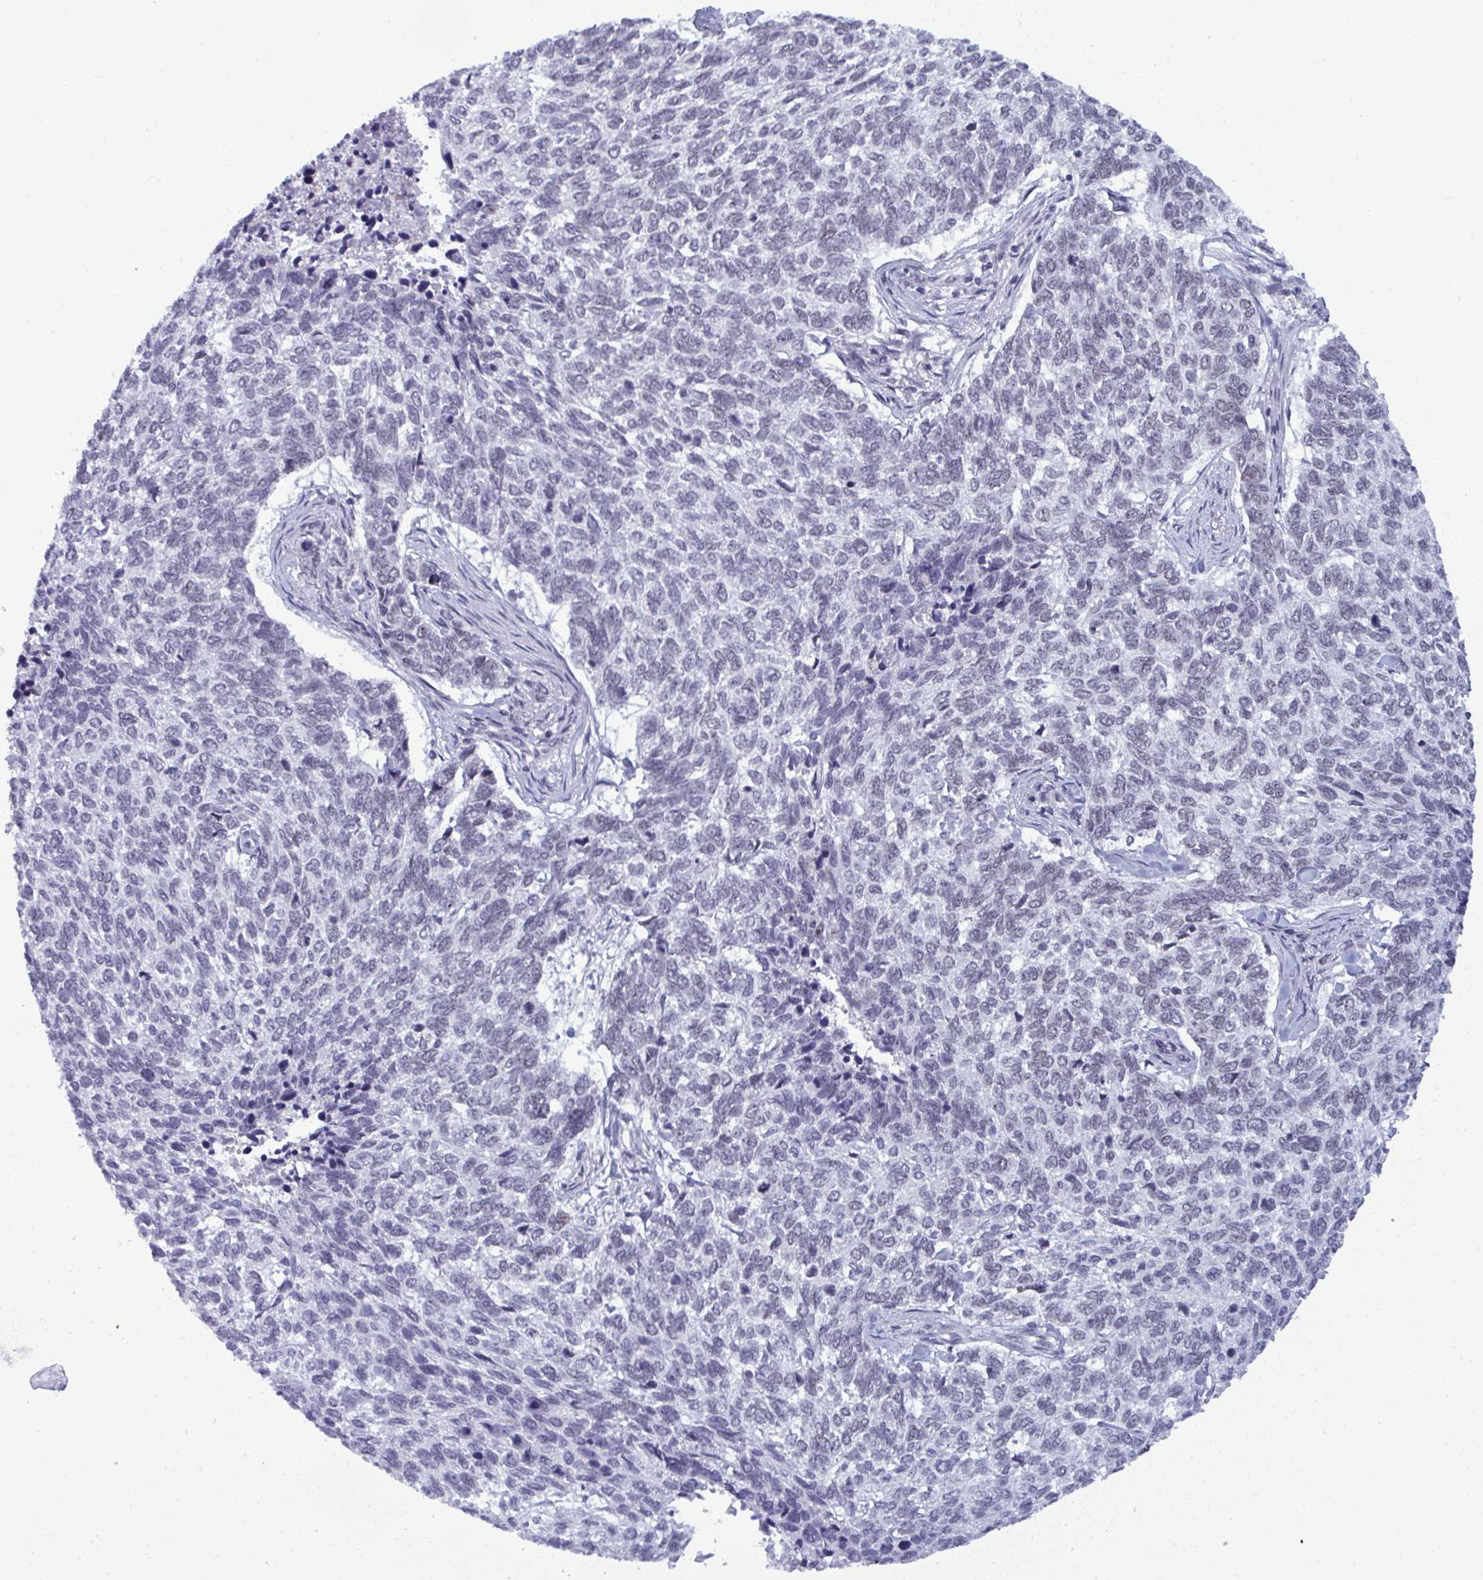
{"staining": {"intensity": "negative", "quantity": "none", "location": "none"}, "tissue": "skin cancer", "cell_type": "Tumor cells", "image_type": "cancer", "snomed": [{"axis": "morphology", "description": "Basal cell carcinoma"}, {"axis": "topography", "description": "Skin"}], "caption": "Photomicrograph shows no significant protein expression in tumor cells of skin basal cell carcinoma. (Immunohistochemistry (ihc), brightfield microscopy, high magnification).", "gene": "PPP1R10", "patient": {"sex": "female", "age": 65}}